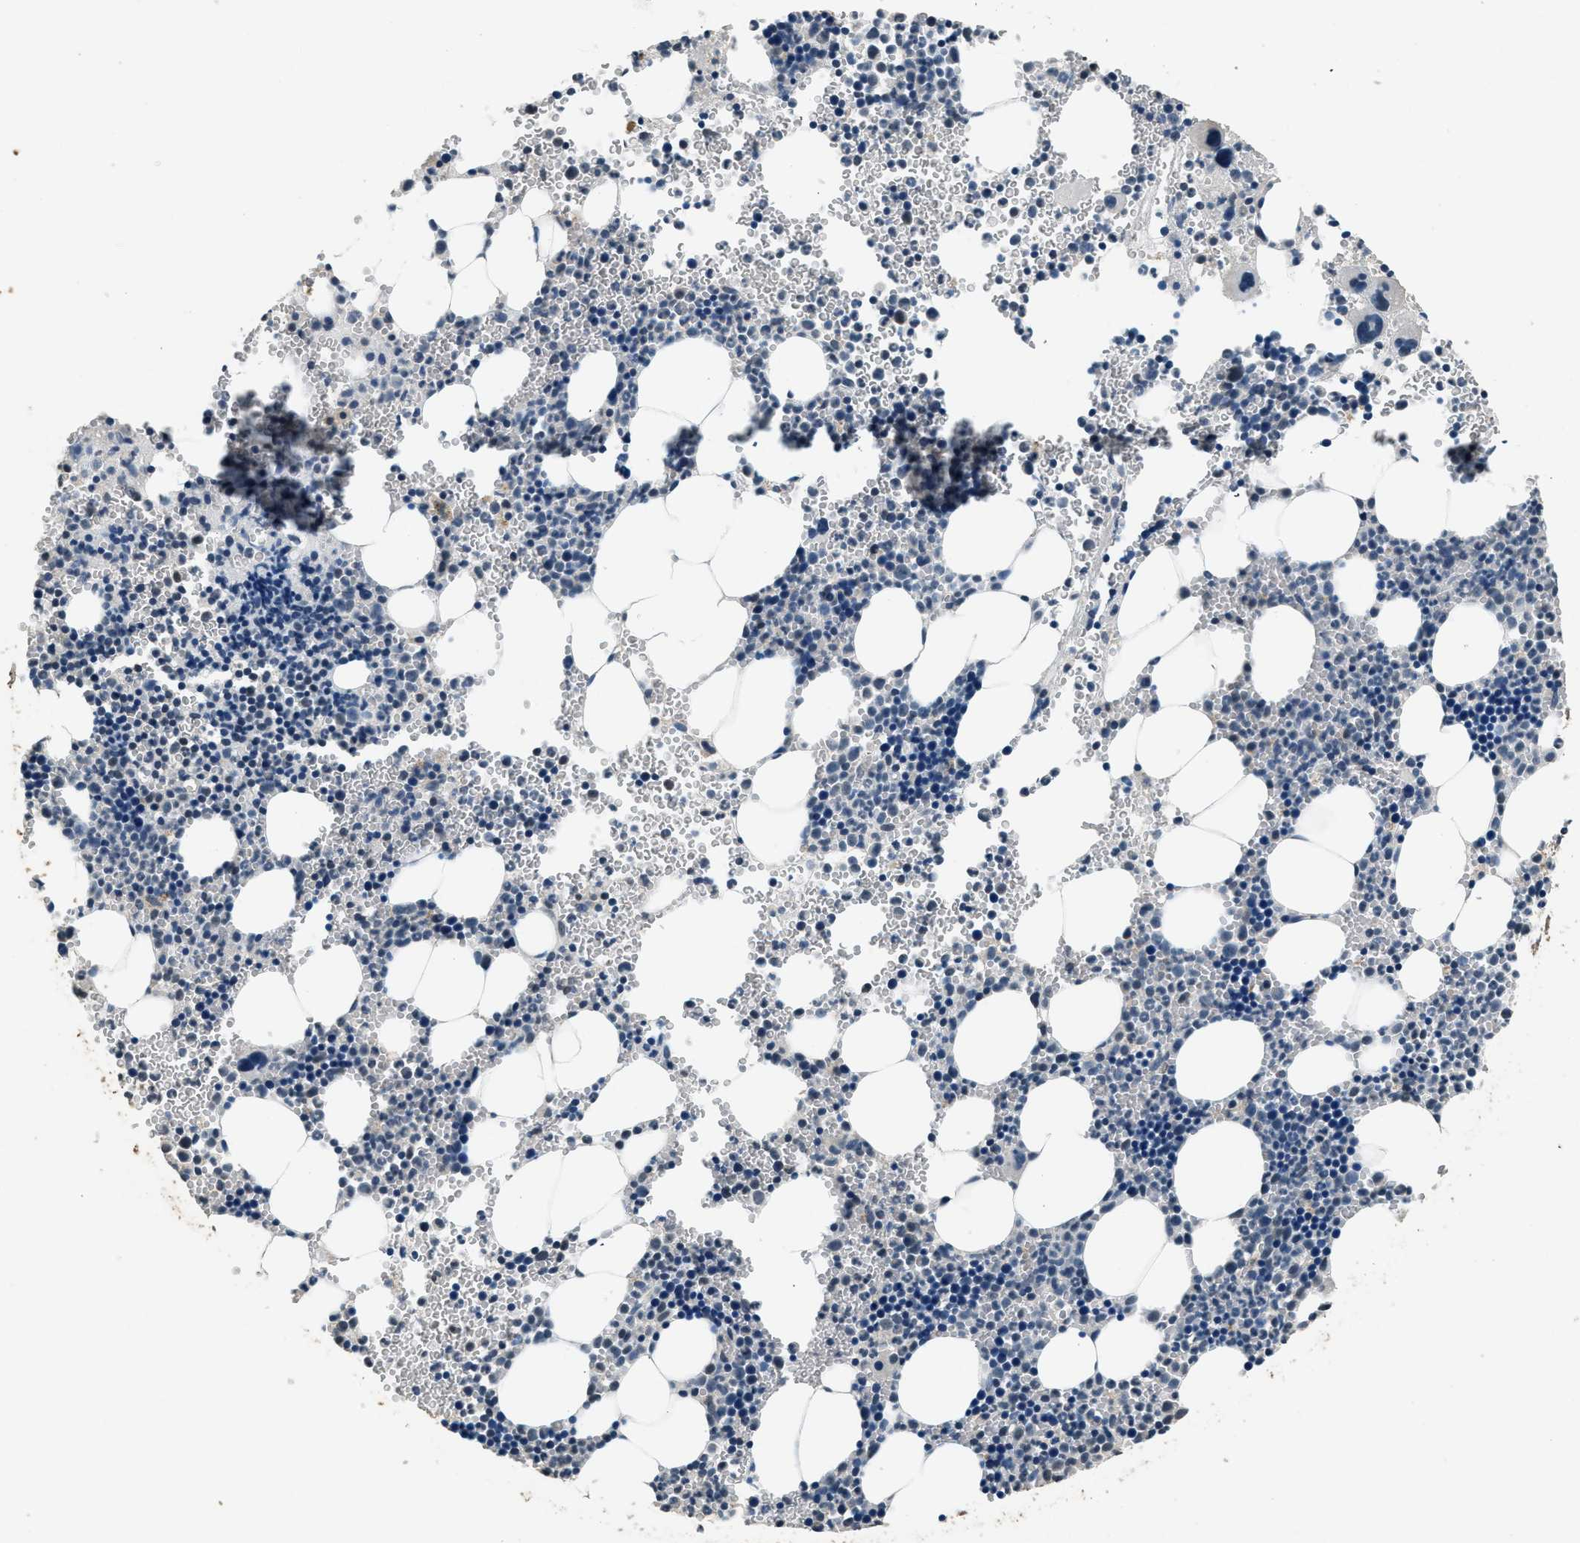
{"staining": {"intensity": "weak", "quantity": "<25%", "location": "cytoplasmic/membranous"}, "tissue": "bone marrow", "cell_type": "Hematopoietic cells", "image_type": "normal", "snomed": [{"axis": "morphology", "description": "Normal tissue, NOS"}, {"axis": "morphology", "description": "Inflammation, NOS"}, {"axis": "topography", "description": "Bone marrow"}], "caption": "High power microscopy image of an IHC micrograph of normal bone marrow, revealing no significant expression in hematopoietic cells.", "gene": "NME8", "patient": {"sex": "male", "age": 22}}